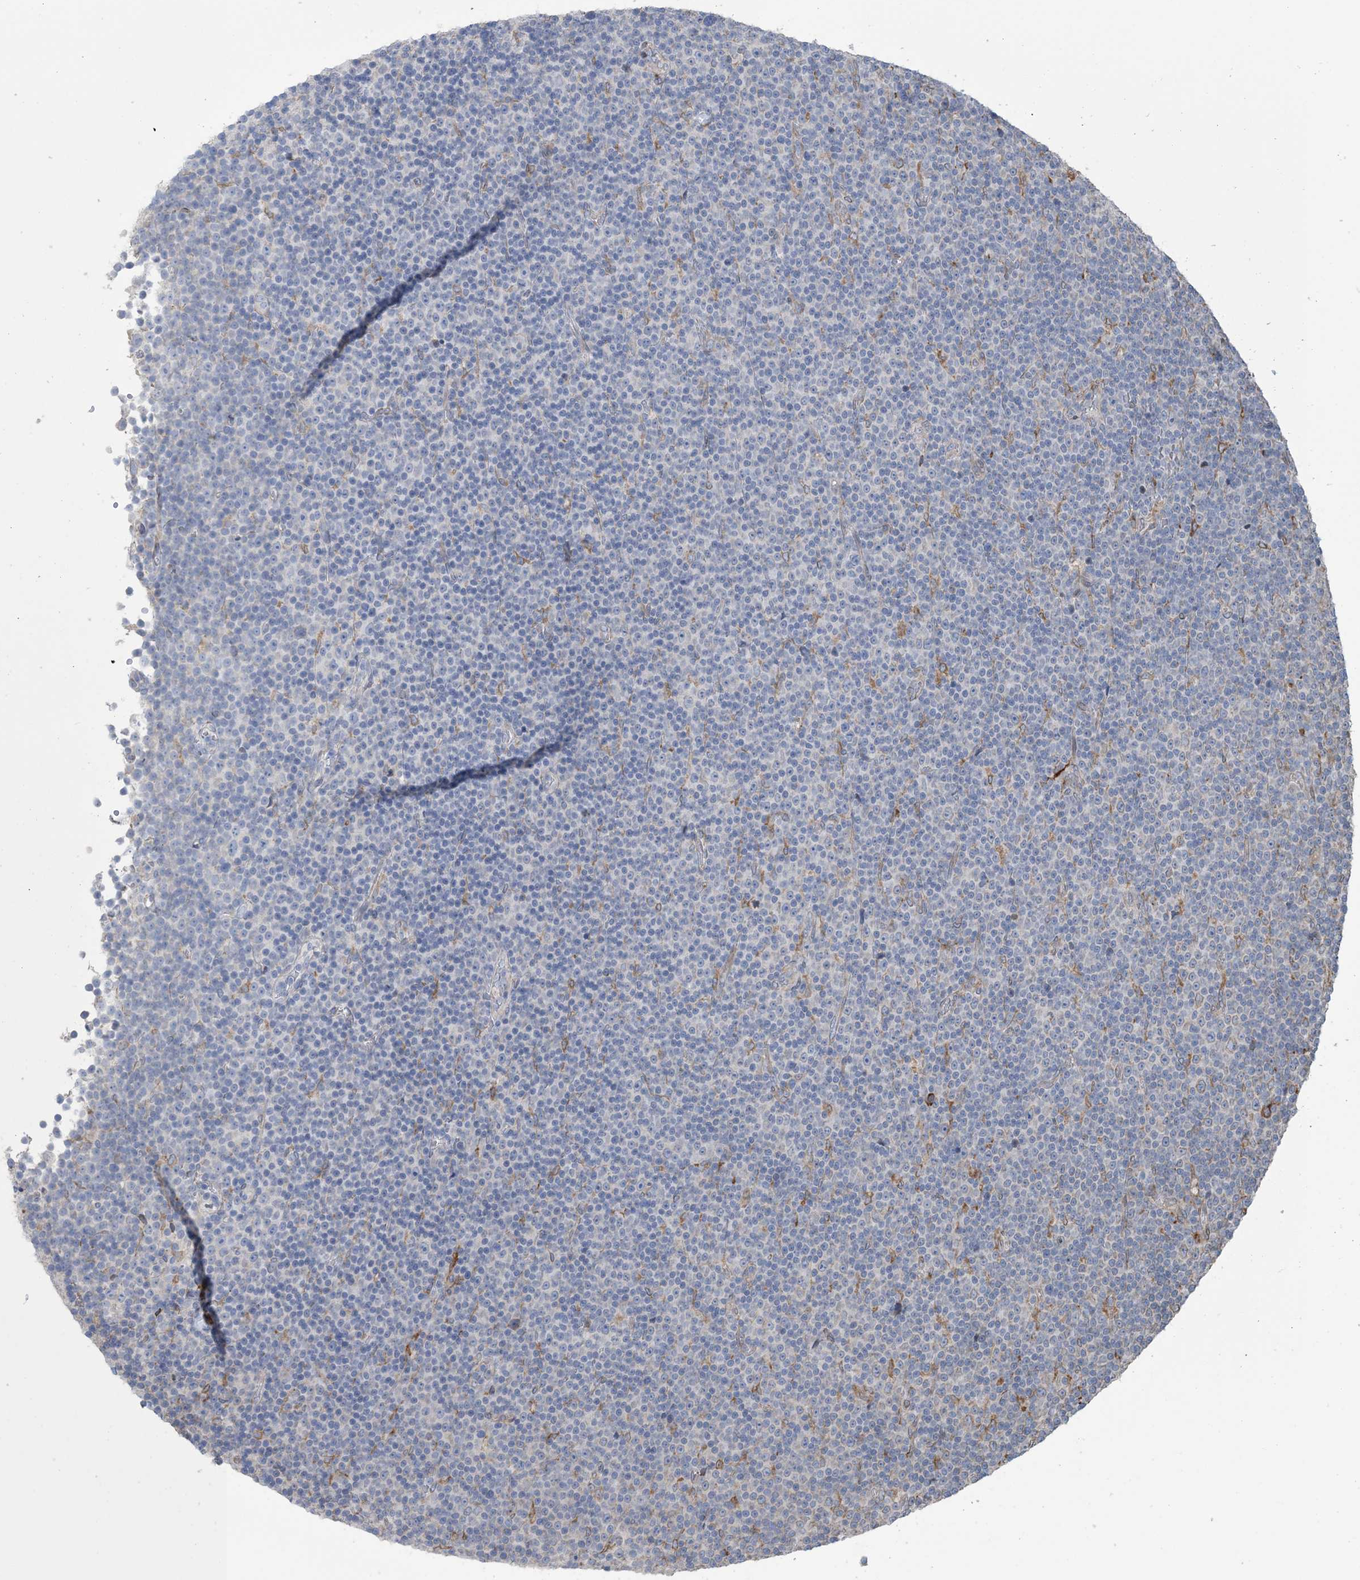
{"staining": {"intensity": "negative", "quantity": "none", "location": "none"}, "tissue": "lymphoma", "cell_type": "Tumor cells", "image_type": "cancer", "snomed": [{"axis": "morphology", "description": "Malignant lymphoma, non-Hodgkin's type, Low grade"}, {"axis": "topography", "description": "Lymph node"}], "caption": "Immunohistochemical staining of human lymphoma exhibits no significant positivity in tumor cells.", "gene": "SHANK1", "patient": {"sex": "female", "age": 67}}